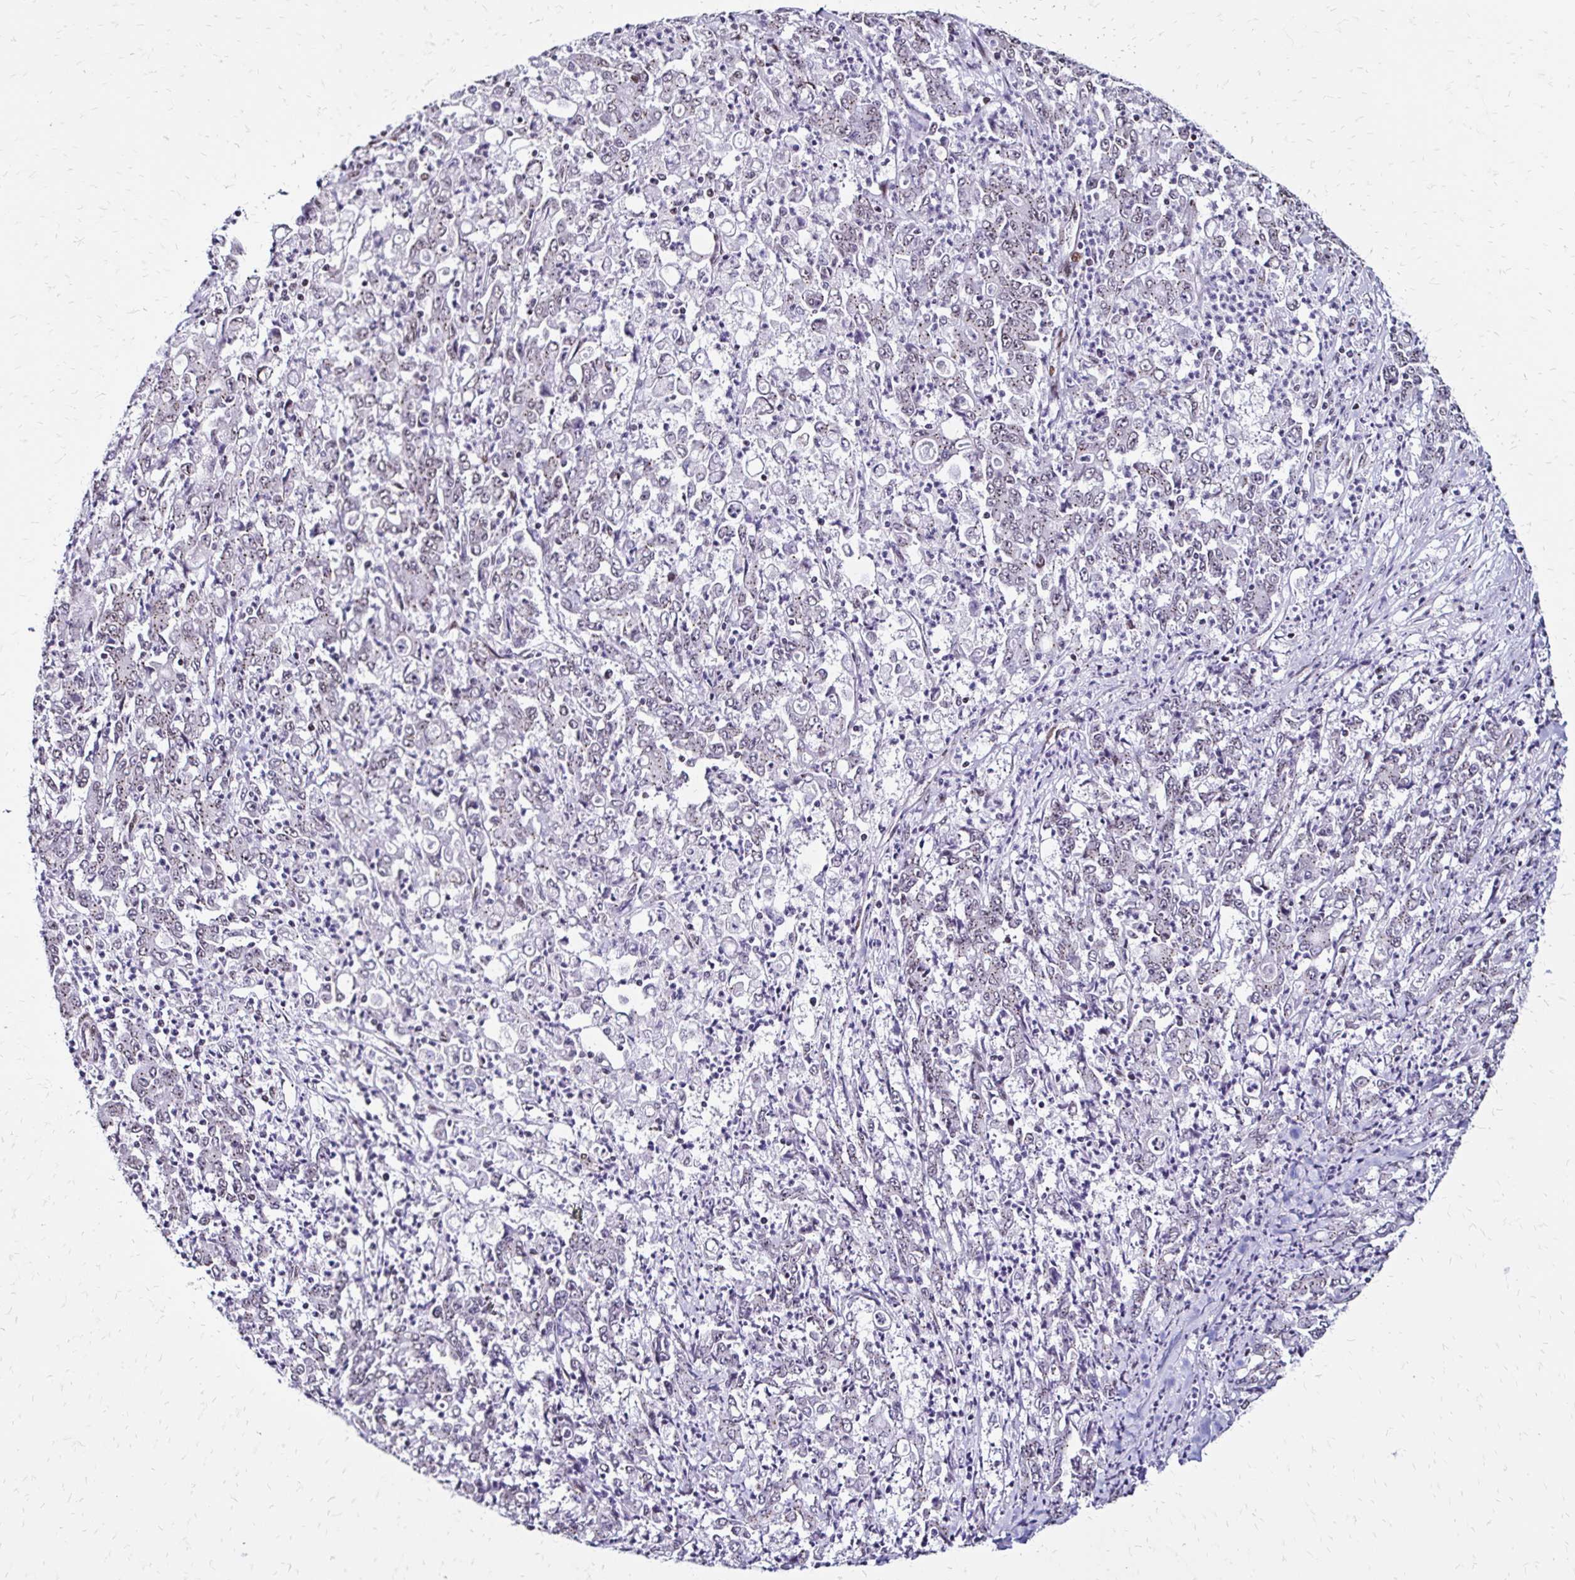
{"staining": {"intensity": "weak", "quantity": "25%-75%", "location": "cytoplasmic/membranous,nuclear"}, "tissue": "stomach cancer", "cell_type": "Tumor cells", "image_type": "cancer", "snomed": [{"axis": "morphology", "description": "Adenocarcinoma, NOS"}, {"axis": "topography", "description": "Stomach, lower"}], "caption": "Stomach cancer (adenocarcinoma) stained with a protein marker displays weak staining in tumor cells.", "gene": "TOB1", "patient": {"sex": "female", "age": 71}}